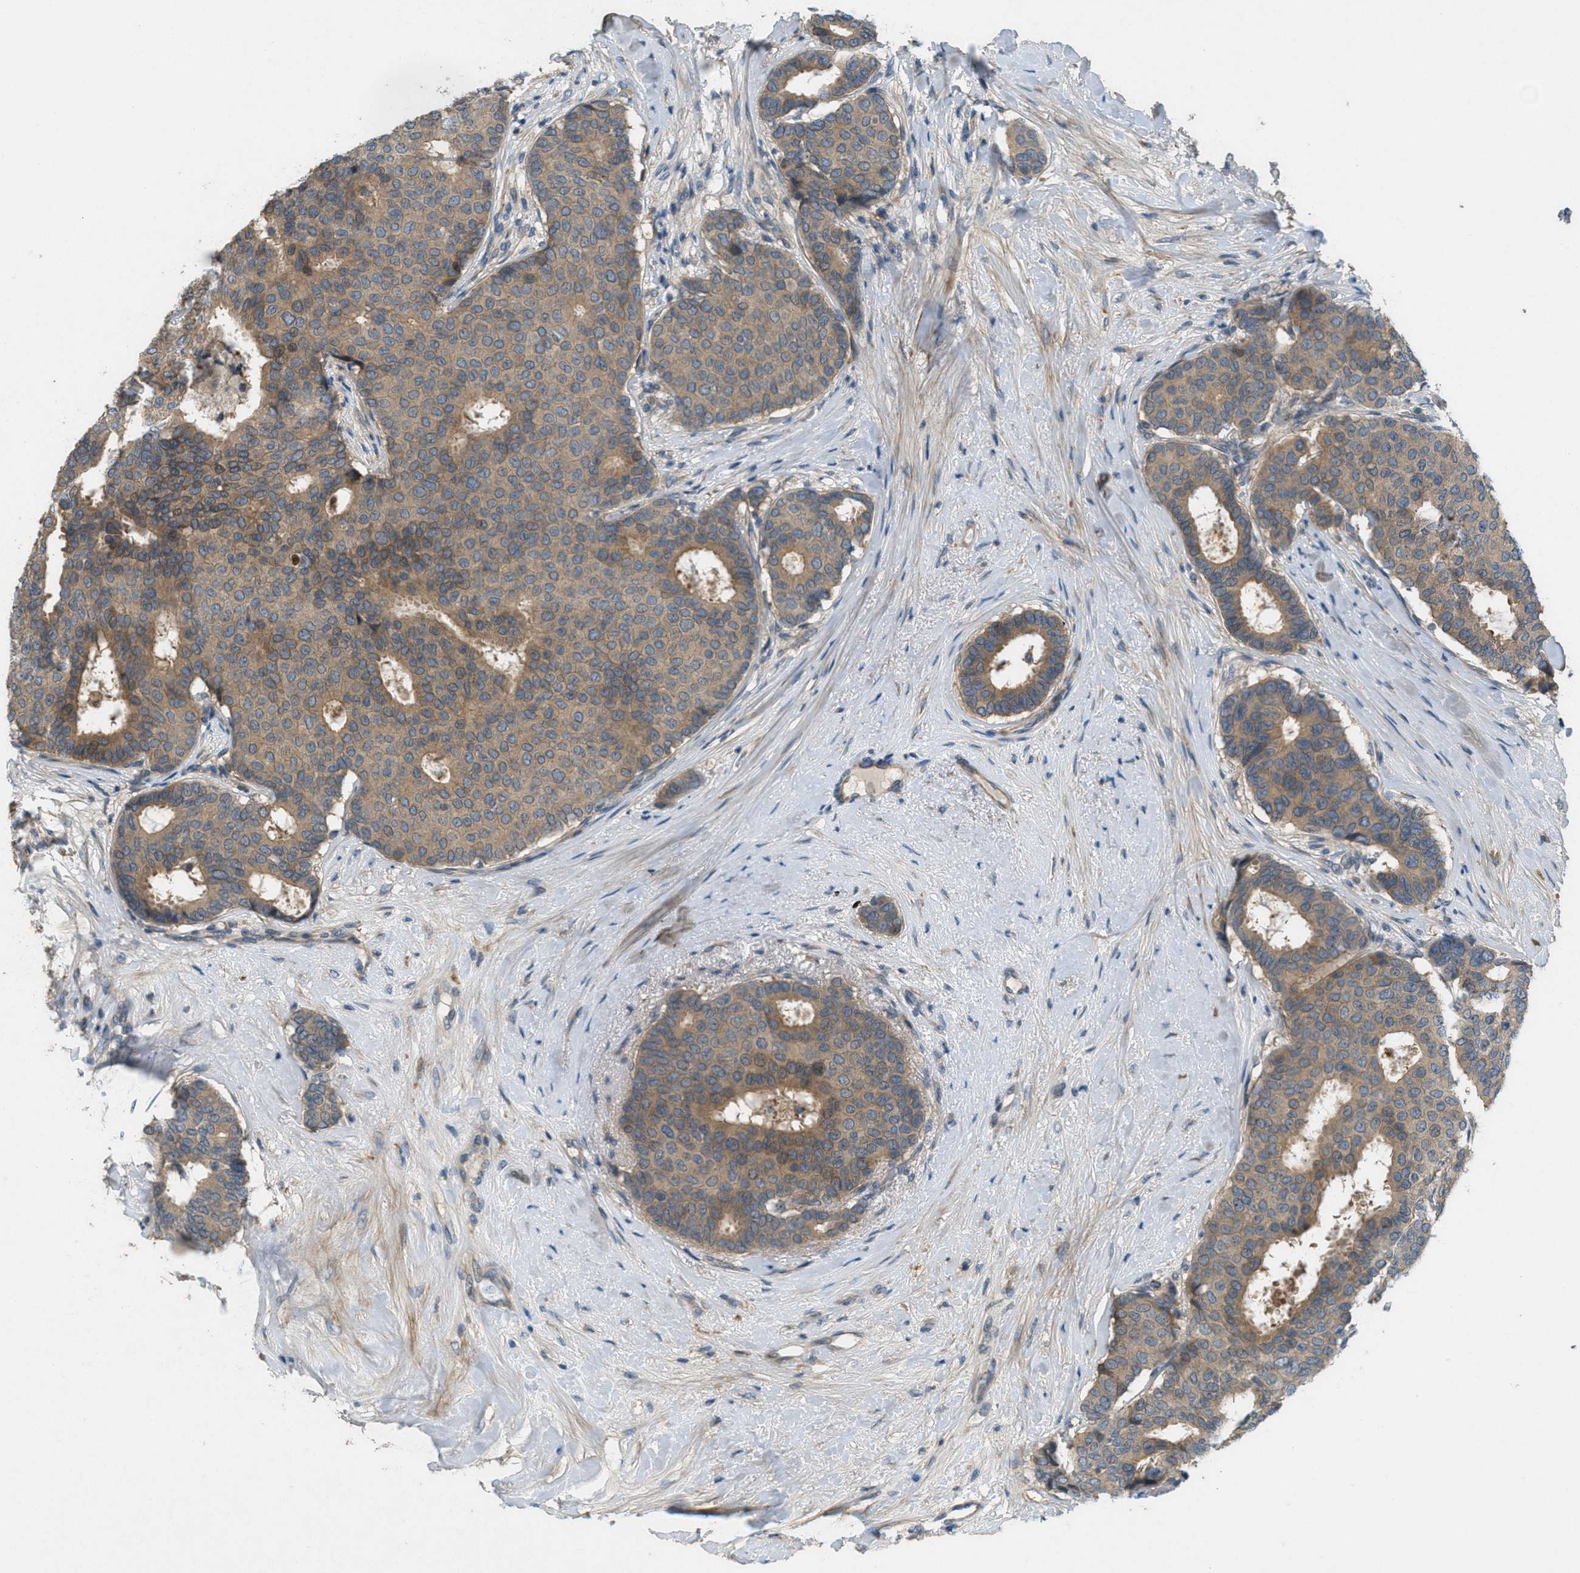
{"staining": {"intensity": "weak", "quantity": ">75%", "location": "cytoplasmic/membranous"}, "tissue": "breast cancer", "cell_type": "Tumor cells", "image_type": "cancer", "snomed": [{"axis": "morphology", "description": "Duct carcinoma"}, {"axis": "topography", "description": "Breast"}], "caption": "Infiltrating ductal carcinoma (breast) was stained to show a protein in brown. There is low levels of weak cytoplasmic/membranous staining in about >75% of tumor cells.", "gene": "ADCY6", "patient": {"sex": "female", "age": 75}}